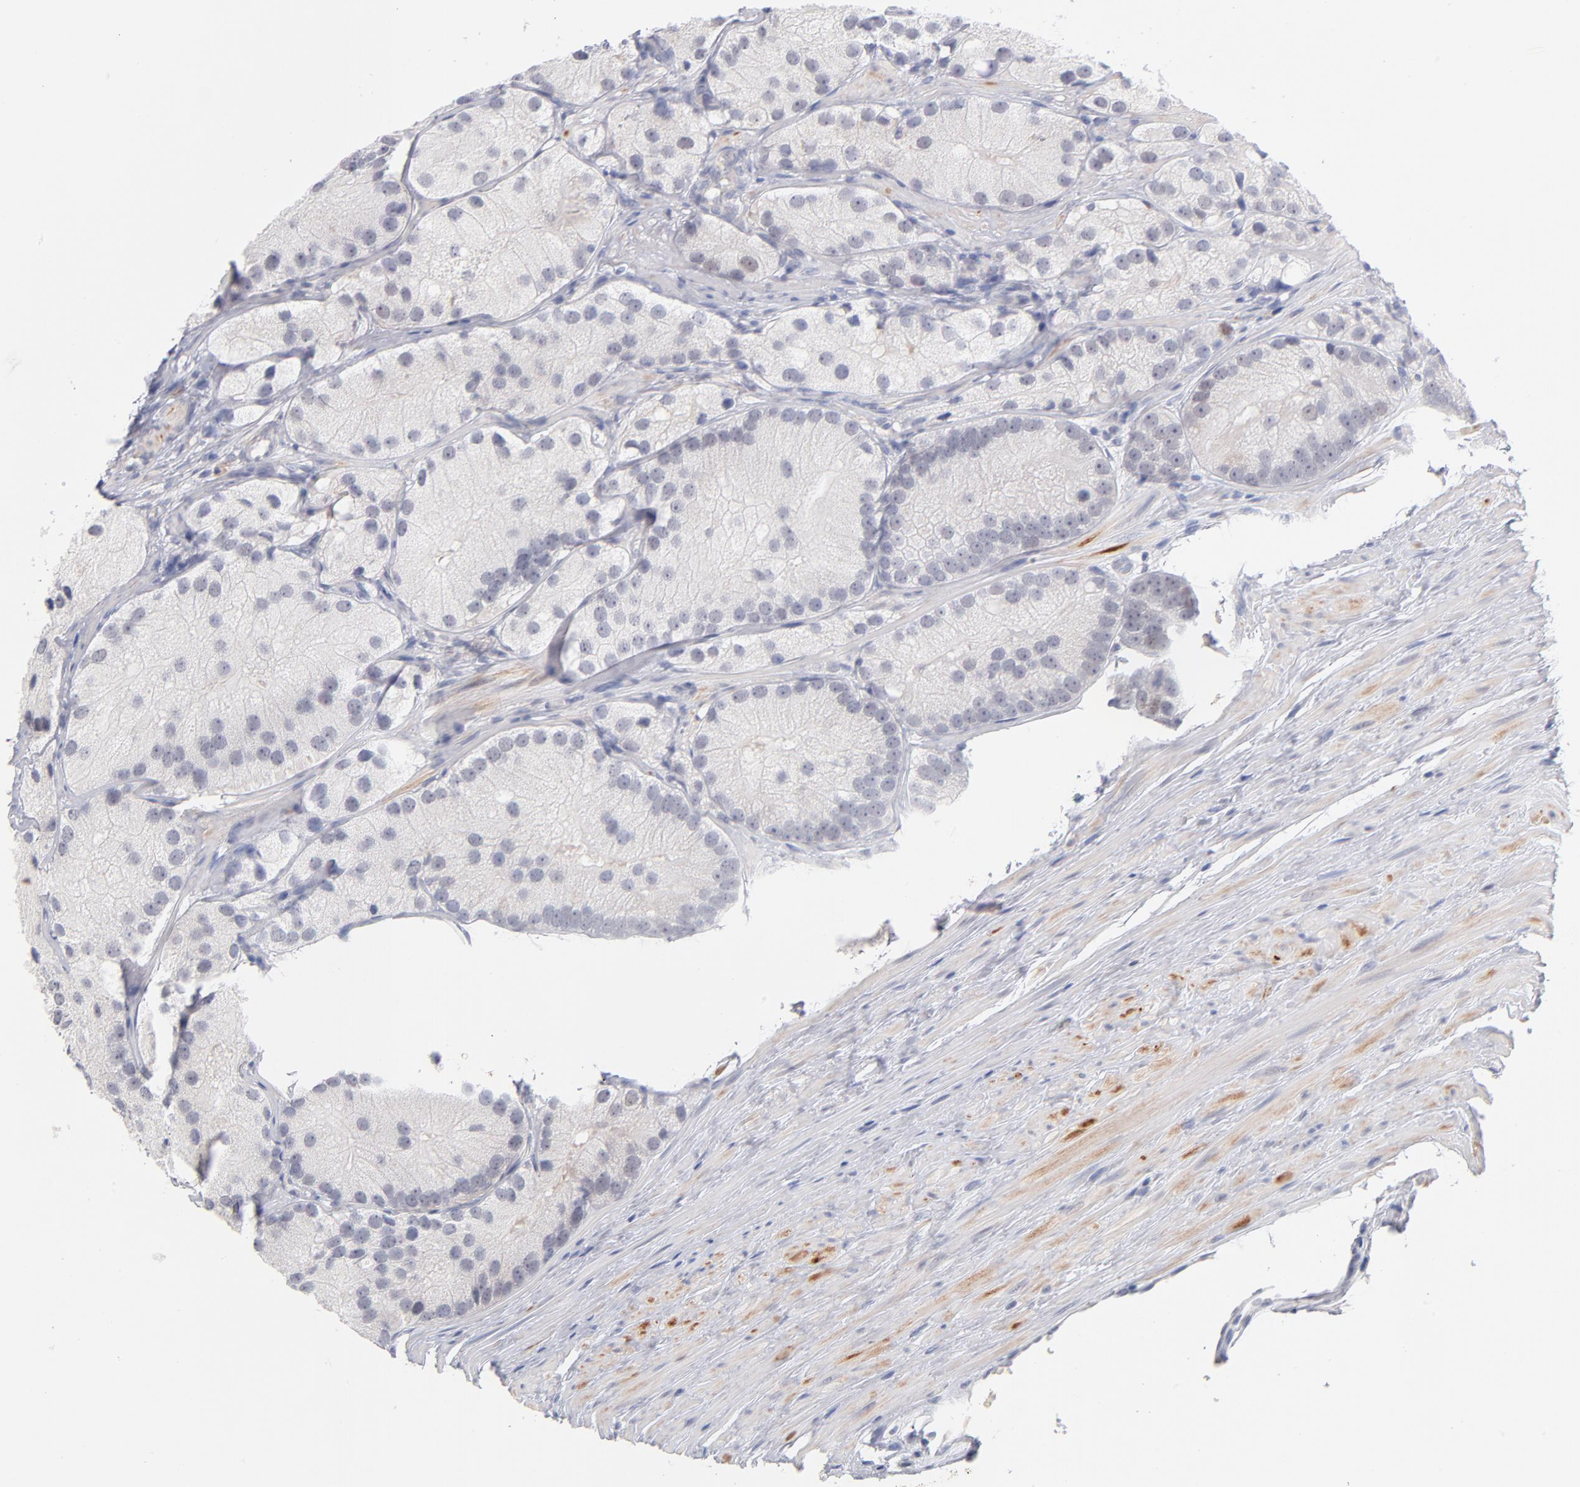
{"staining": {"intensity": "negative", "quantity": "none", "location": "none"}, "tissue": "prostate cancer", "cell_type": "Tumor cells", "image_type": "cancer", "snomed": [{"axis": "morphology", "description": "Adenocarcinoma, Low grade"}, {"axis": "topography", "description": "Prostate"}], "caption": "Immunohistochemistry image of prostate adenocarcinoma (low-grade) stained for a protein (brown), which shows no positivity in tumor cells.", "gene": "PARP1", "patient": {"sex": "male", "age": 69}}